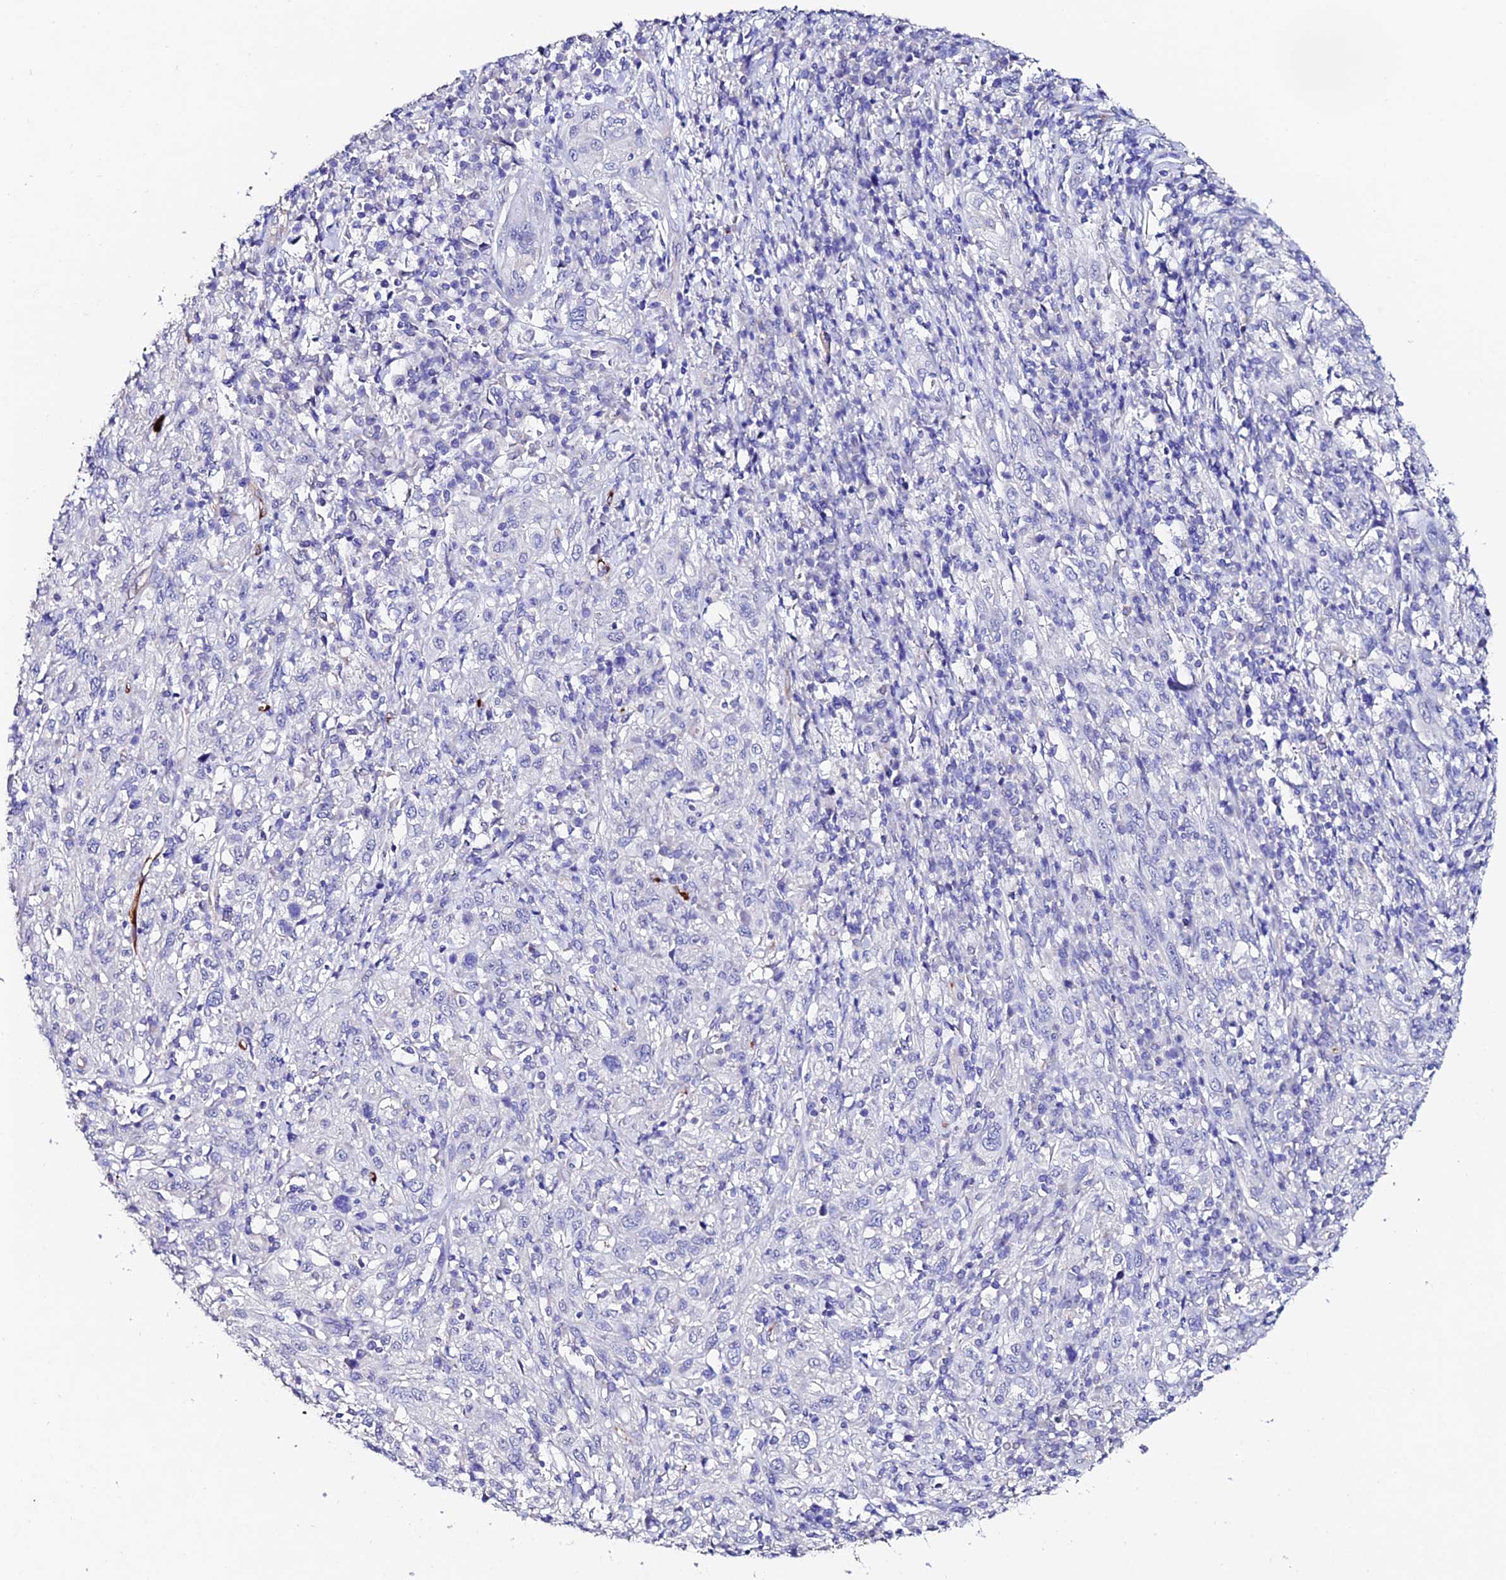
{"staining": {"intensity": "negative", "quantity": "none", "location": "none"}, "tissue": "cervical cancer", "cell_type": "Tumor cells", "image_type": "cancer", "snomed": [{"axis": "morphology", "description": "Squamous cell carcinoma, NOS"}, {"axis": "topography", "description": "Cervix"}], "caption": "High power microscopy histopathology image of an immunohistochemistry histopathology image of cervical cancer (squamous cell carcinoma), revealing no significant positivity in tumor cells.", "gene": "ESM1", "patient": {"sex": "female", "age": 46}}